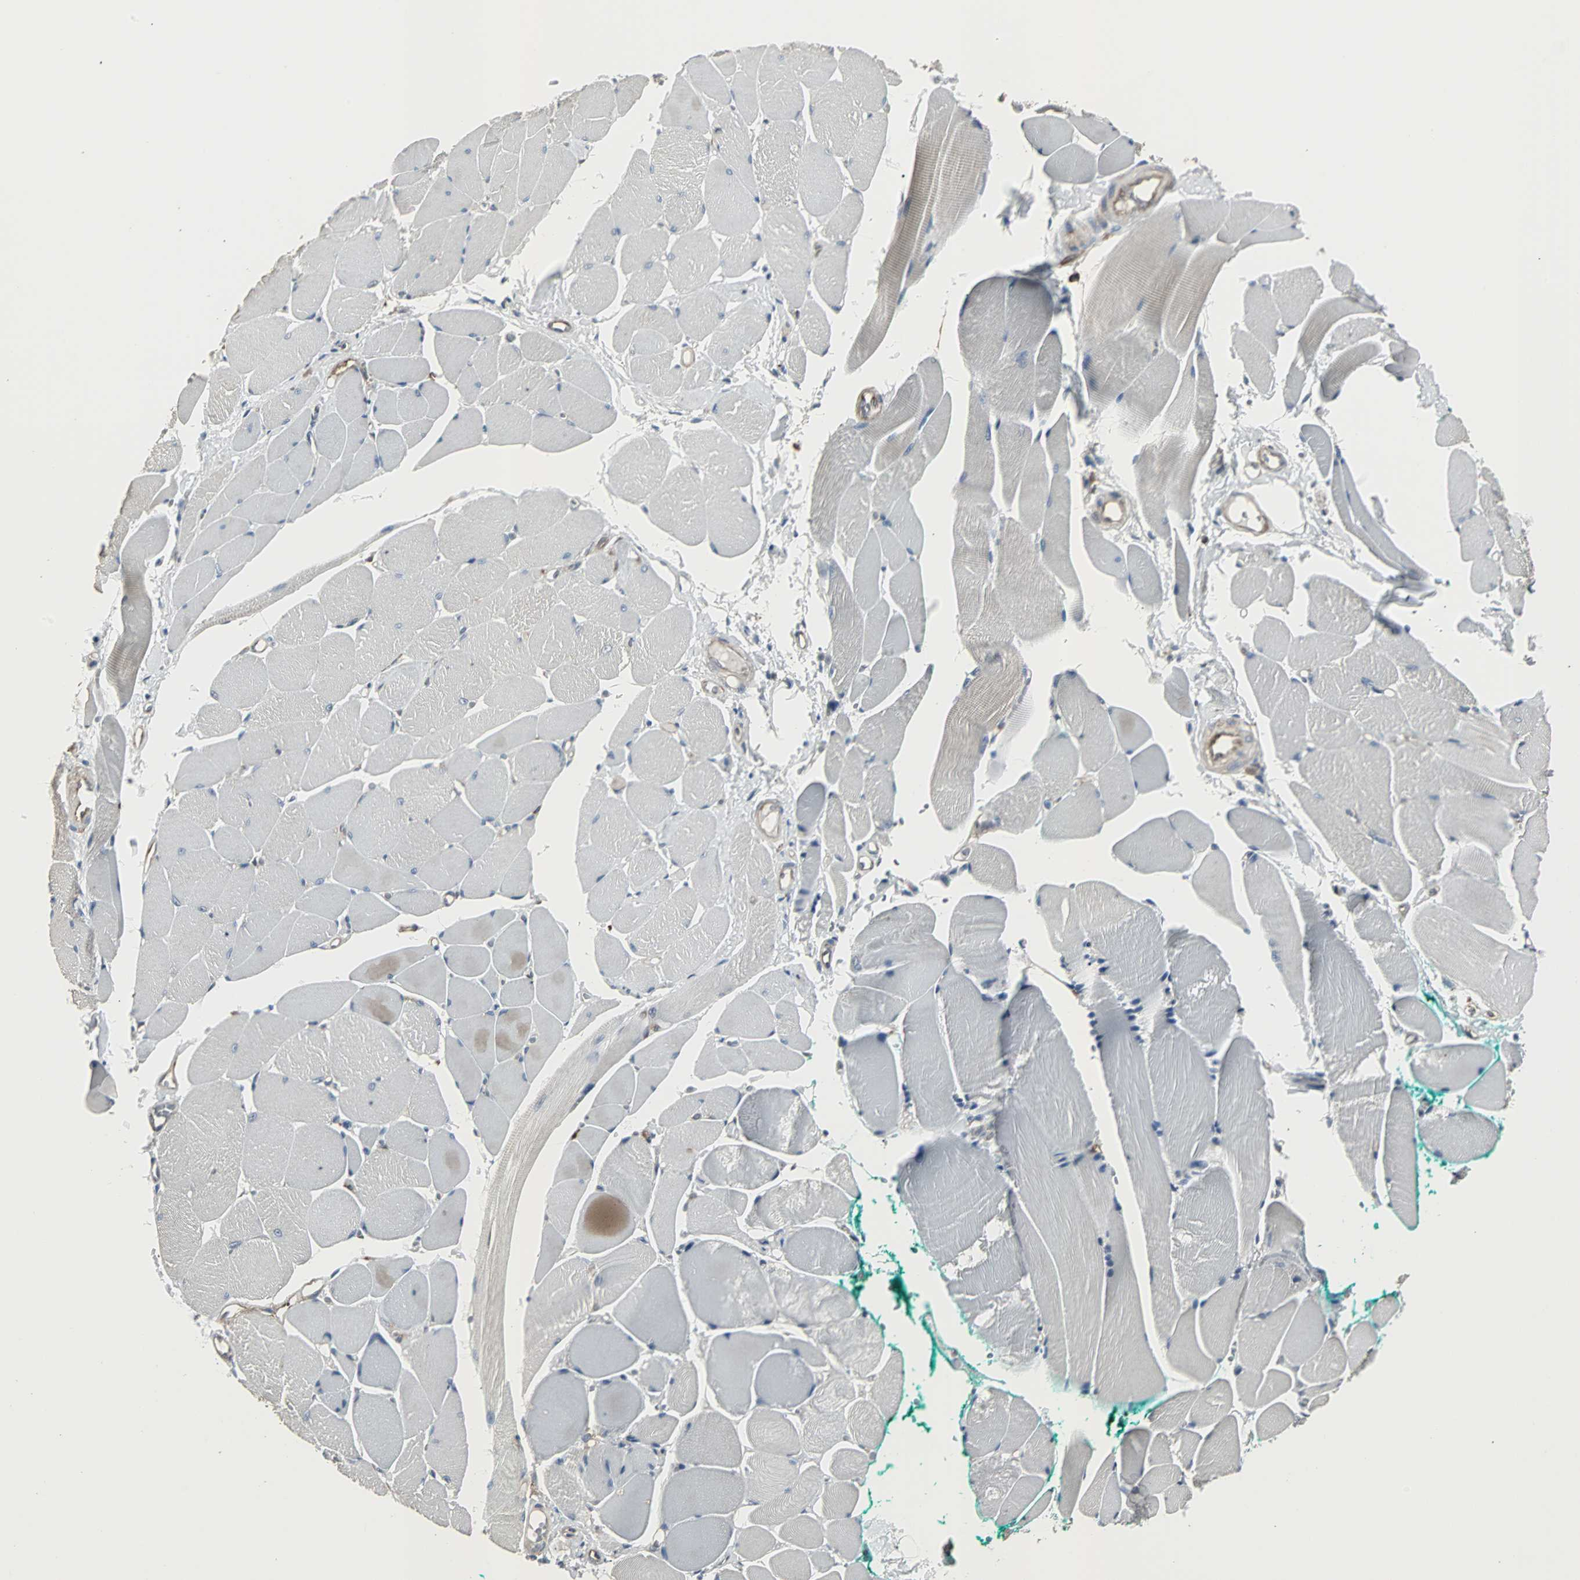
{"staining": {"intensity": "negative", "quantity": "none", "location": "none"}, "tissue": "skeletal muscle", "cell_type": "Myocytes", "image_type": "normal", "snomed": [{"axis": "morphology", "description": "Normal tissue, NOS"}, {"axis": "topography", "description": "Skeletal muscle"}, {"axis": "topography", "description": "Peripheral nerve tissue"}], "caption": "Immunohistochemistry (IHC) of normal skeletal muscle demonstrates no positivity in myocytes. (DAB (3,3'-diaminobenzidine) IHC with hematoxylin counter stain).", "gene": "LRRFIP1", "patient": {"sex": "female", "age": 84}}